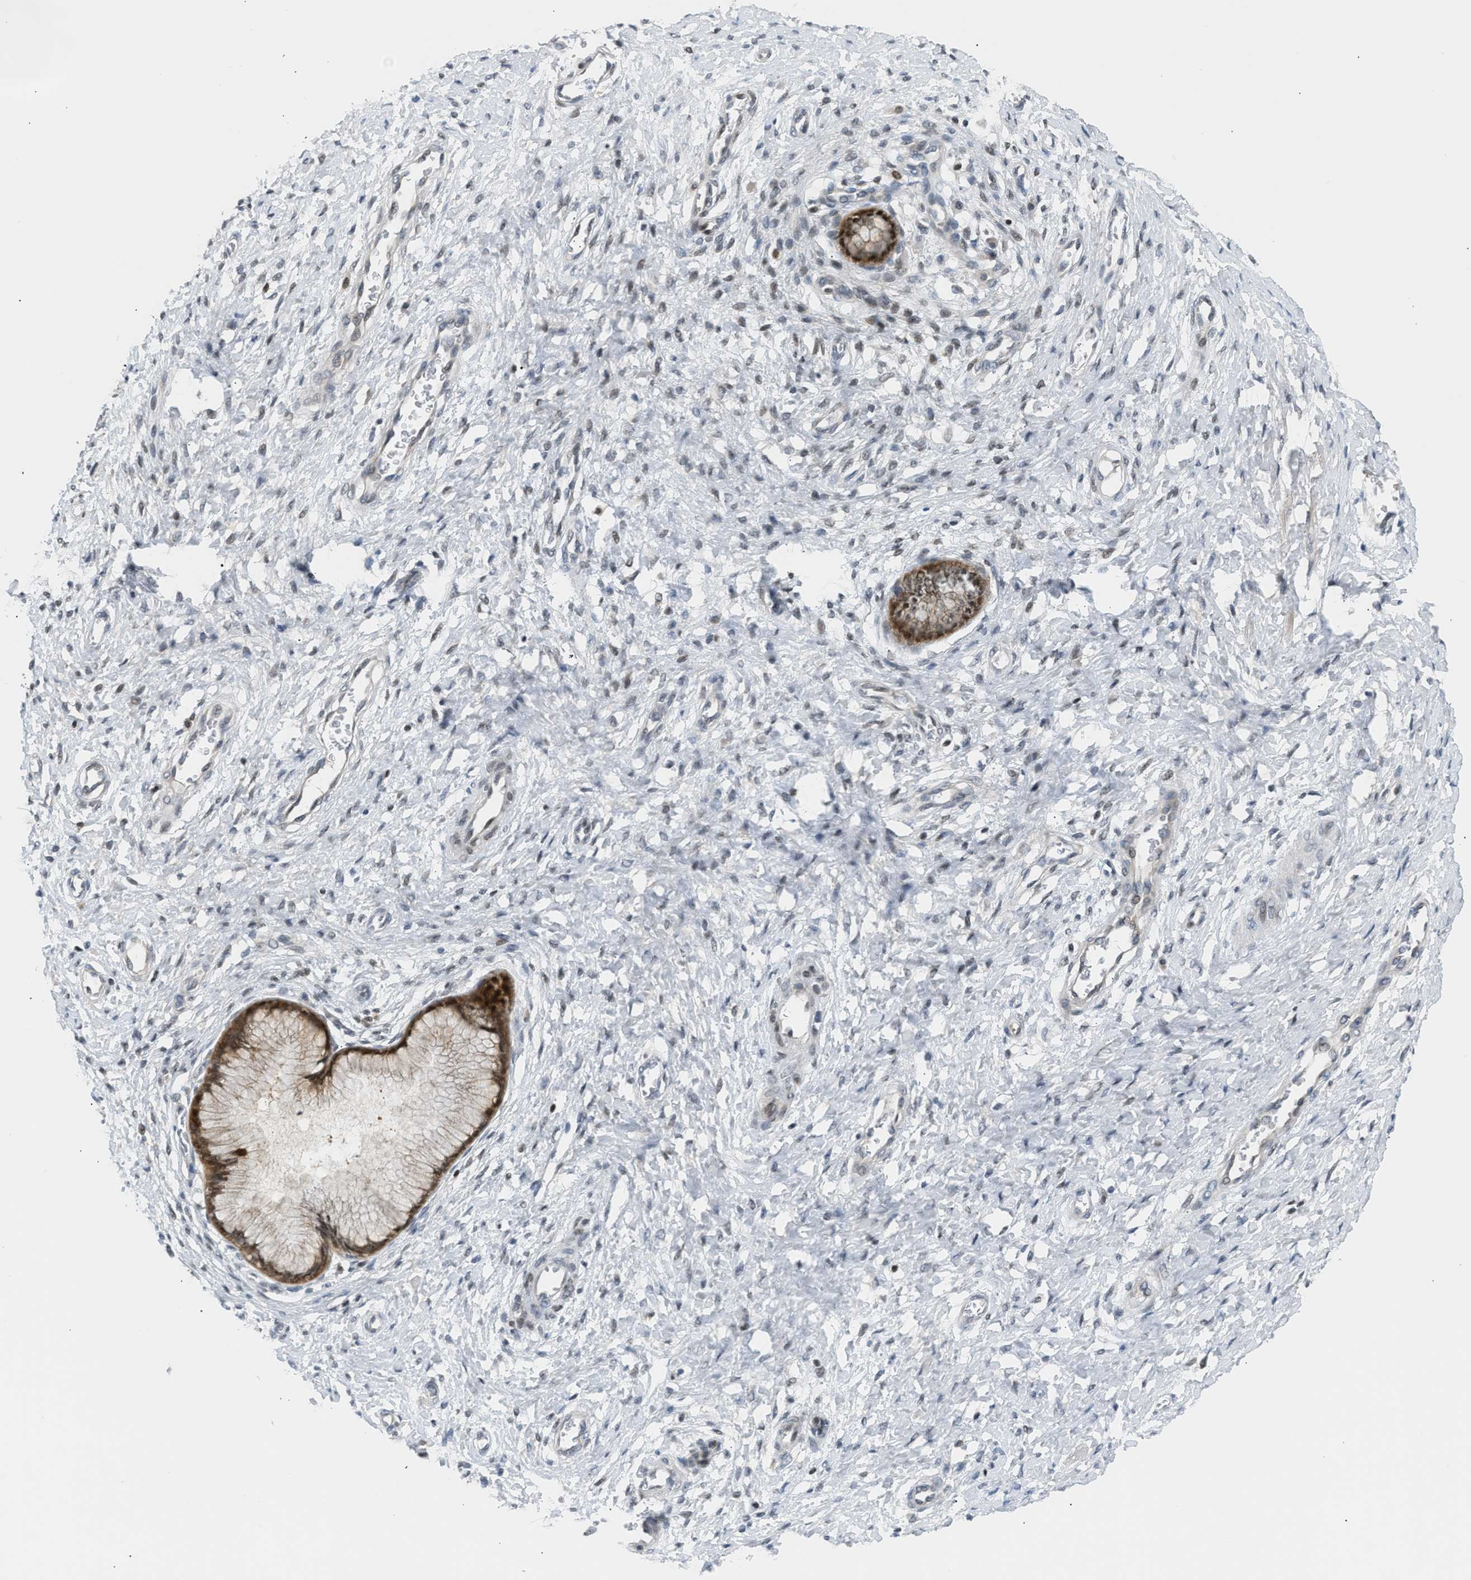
{"staining": {"intensity": "moderate", "quantity": ">75%", "location": "cytoplasmic/membranous,nuclear"}, "tissue": "cervix", "cell_type": "Glandular cells", "image_type": "normal", "snomed": [{"axis": "morphology", "description": "Normal tissue, NOS"}, {"axis": "topography", "description": "Cervix"}], "caption": "Brown immunohistochemical staining in benign human cervix displays moderate cytoplasmic/membranous,nuclear expression in about >75% of glandular cells.", "gene": "NPS", "patient": {"sex": "female", "age": 55}}